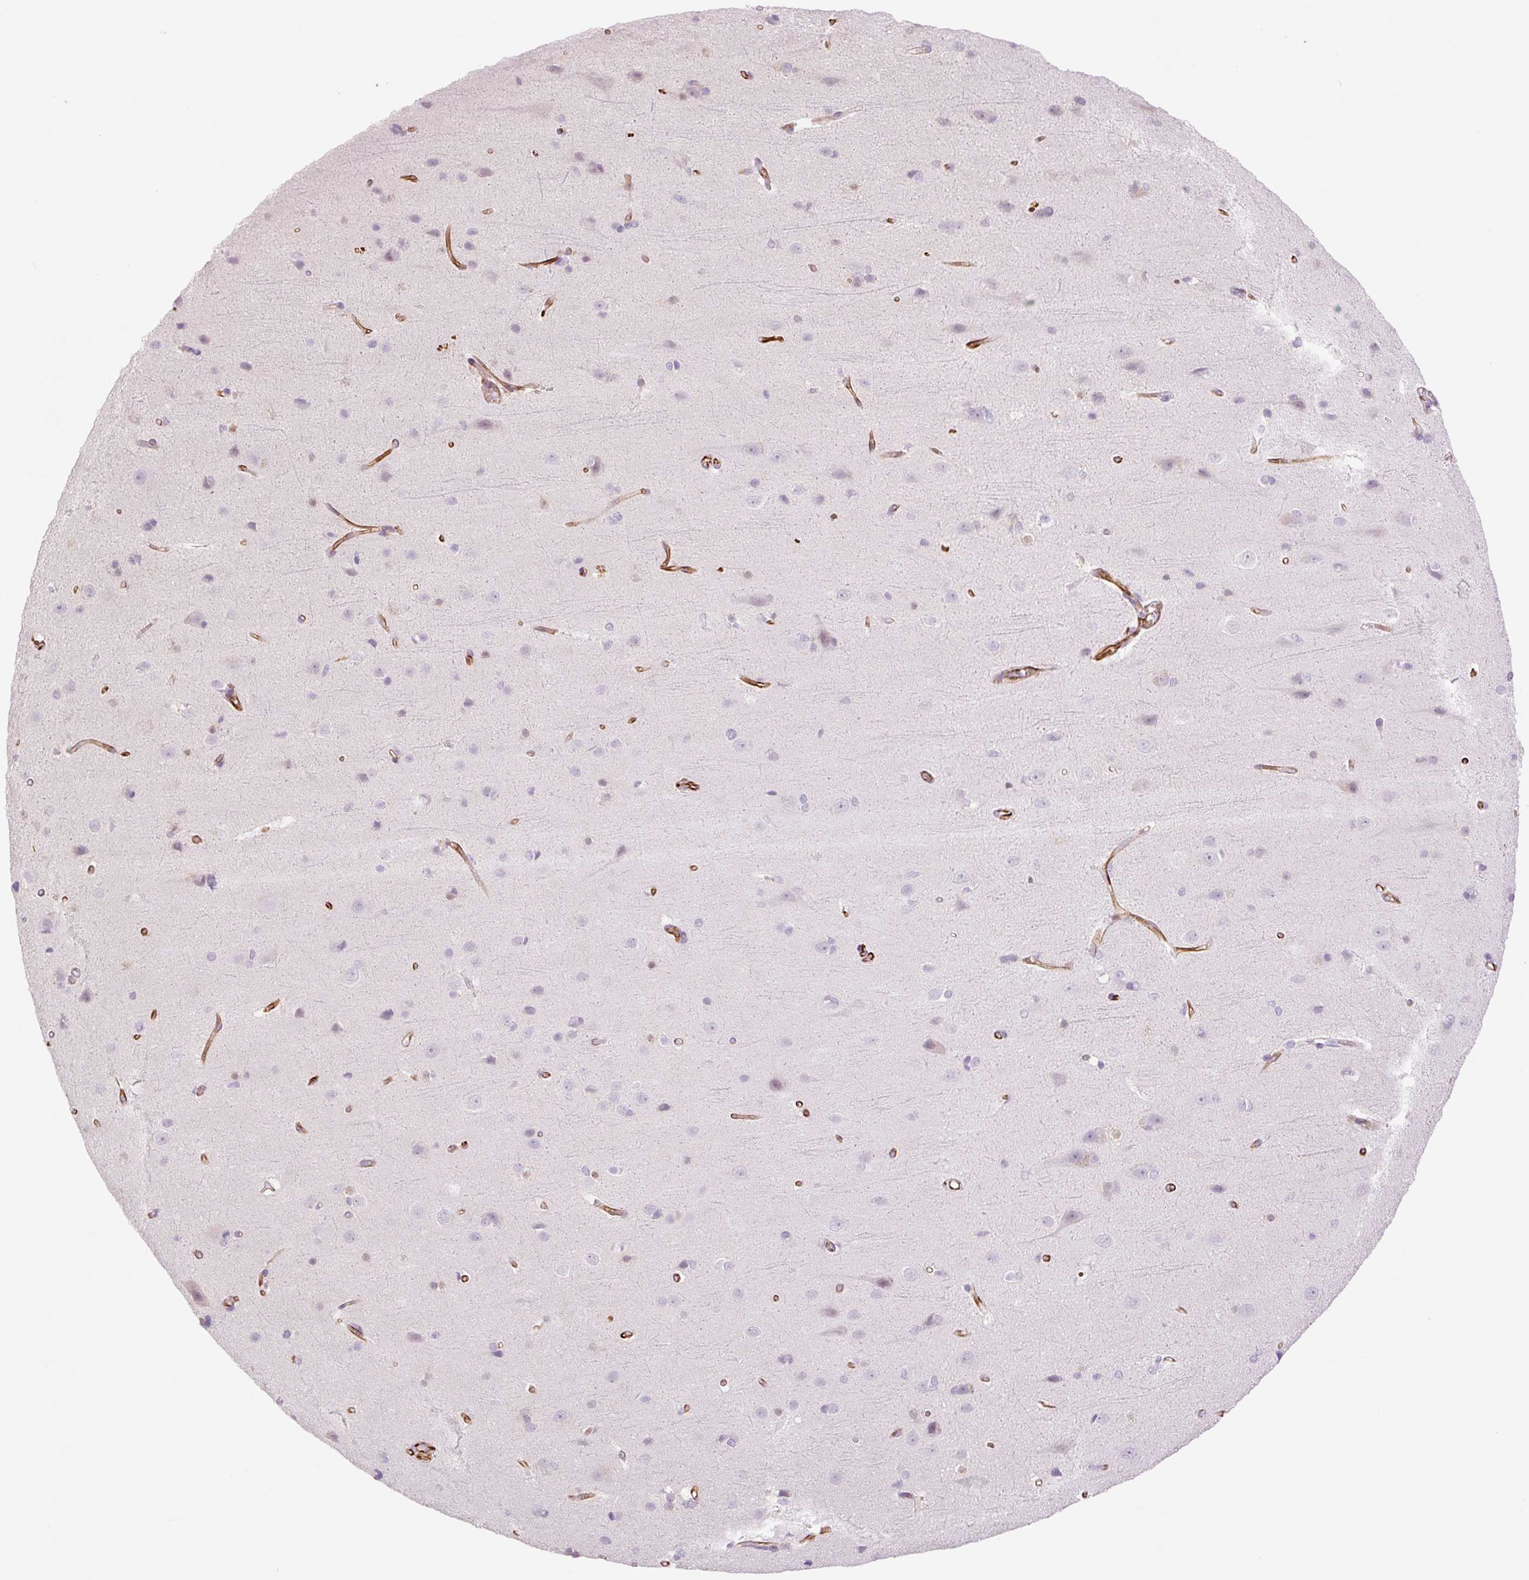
{"staining": {"intensity": "moderate", "quantity": "25%-75%", "location": "cytoplasmic/membranous"}, "tissue": "cerebral cortex", "cell_type": "Endothelial cells", "image_type": "normal", "snomed": [{"axis": "morphology", "description": "Normal tissue, NOS"}, {"axis": "topography", "description": "Cerebral cortex"}], "caption": "DAB (3,3'-diaminobenzidine) immunohistochemical staining of unremarkable cerebral cortex exhibits moderate cytoplasmic/membranous protein positivity in about 25%-75% of endothelial cells.", "gene": "ZFYVE21", "patient": {"sex": "male", "age": 37}}